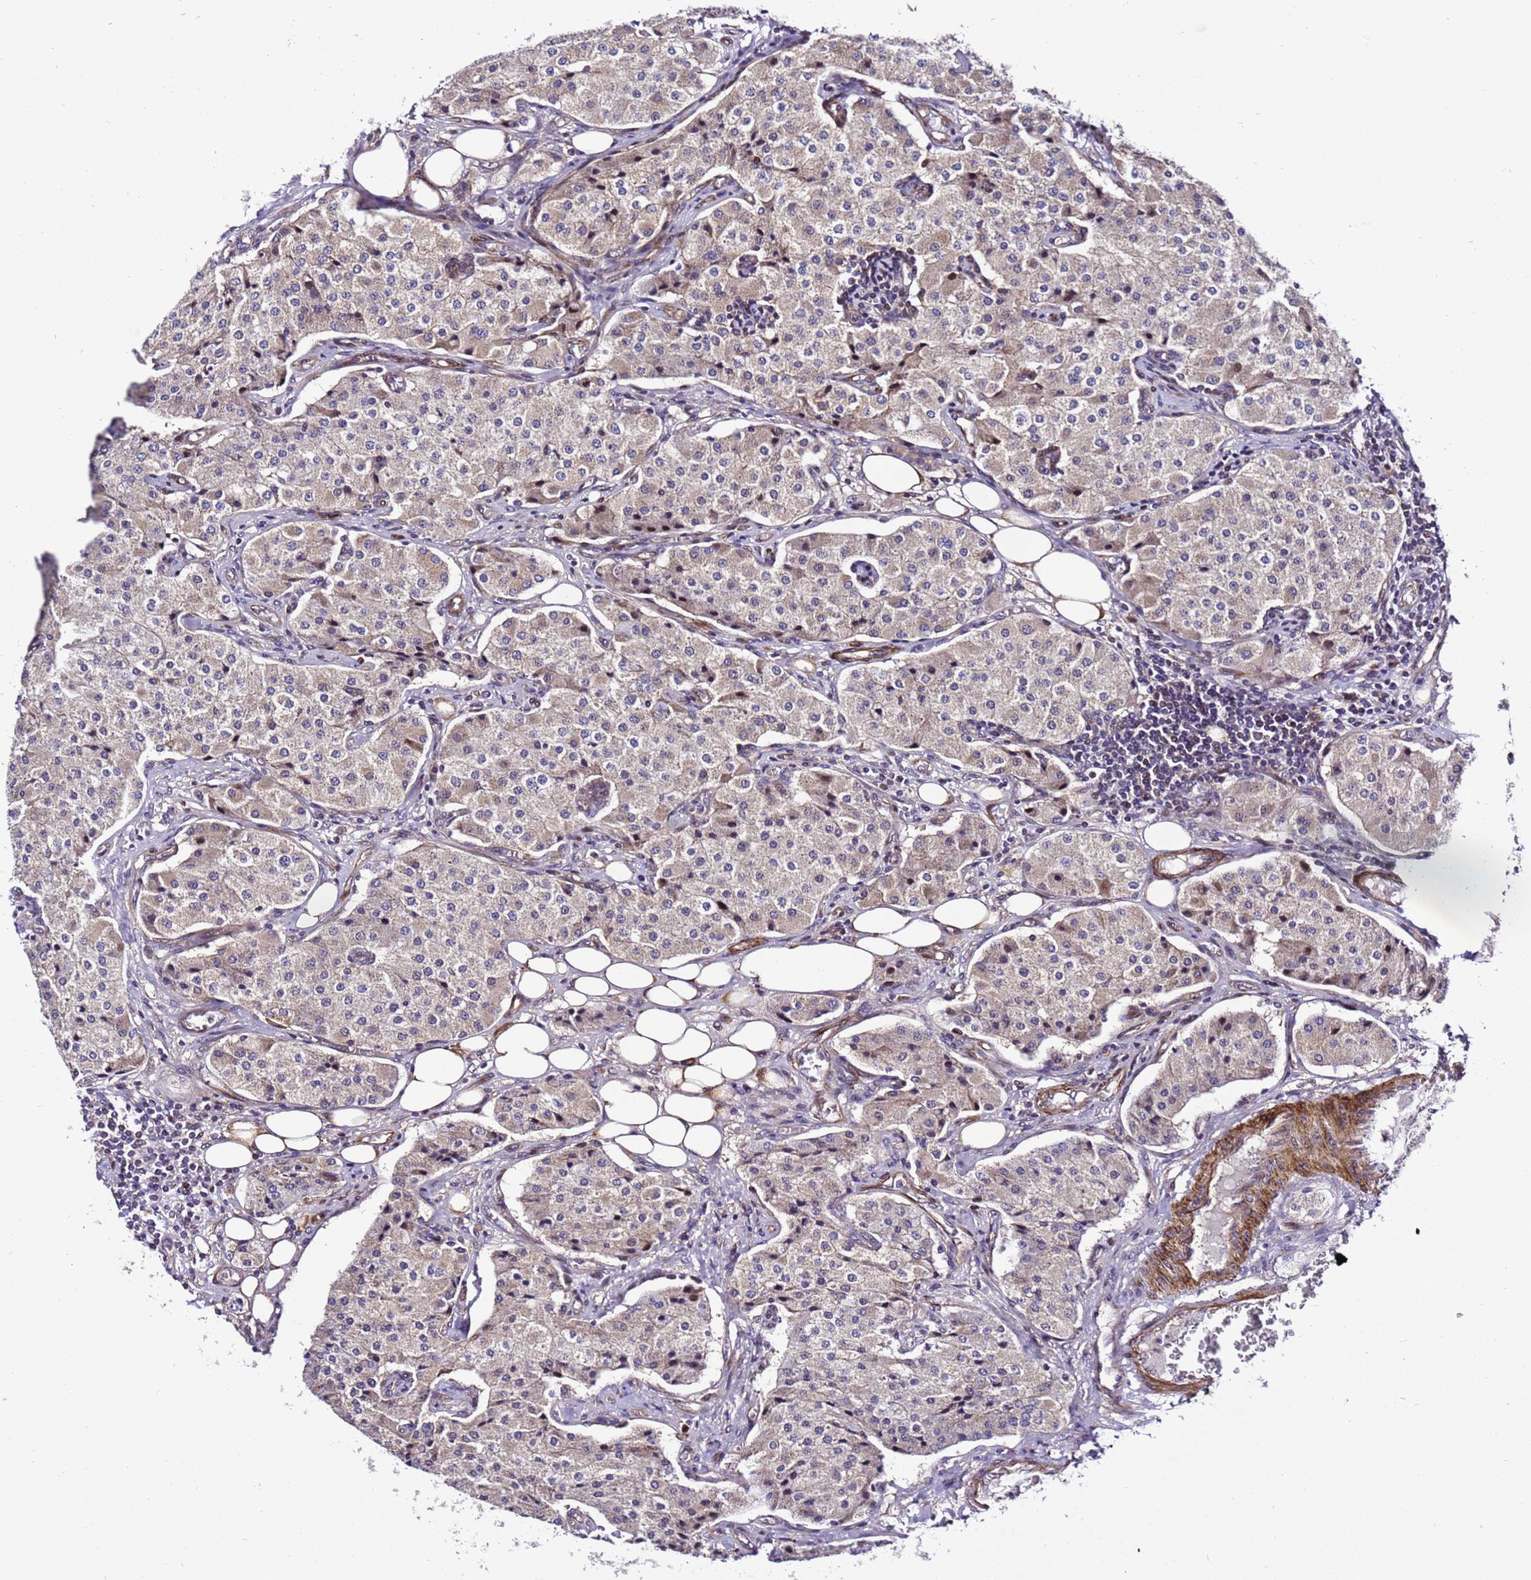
{"staining": {"intensity": "weak", "quantity": "25%-75%", "location": "cytoplasmic/membranous"}, "tissue": "carcinoid", "cell_type": "Tumor cells", "image_type": "cancer", "snomed": [{"axis": "morphology", "description": "Carcinoid, malignant, NOS"}, {"axis": "topography", "description": "Colon"}], "caption": "Immunohistochemical staining of human malignant carcinoid exhibits low levels of weak cytoplasmic/membranous protein staining in about 25%-75% of tumor cells. The staining was performed using DAB to visualize the protein expression in brown, while the nuclei were stained in blue with hematoxylin (Magnification: 20x).", "gene": "ZNF417", "patient": {"sex": "female", "age": 52}}